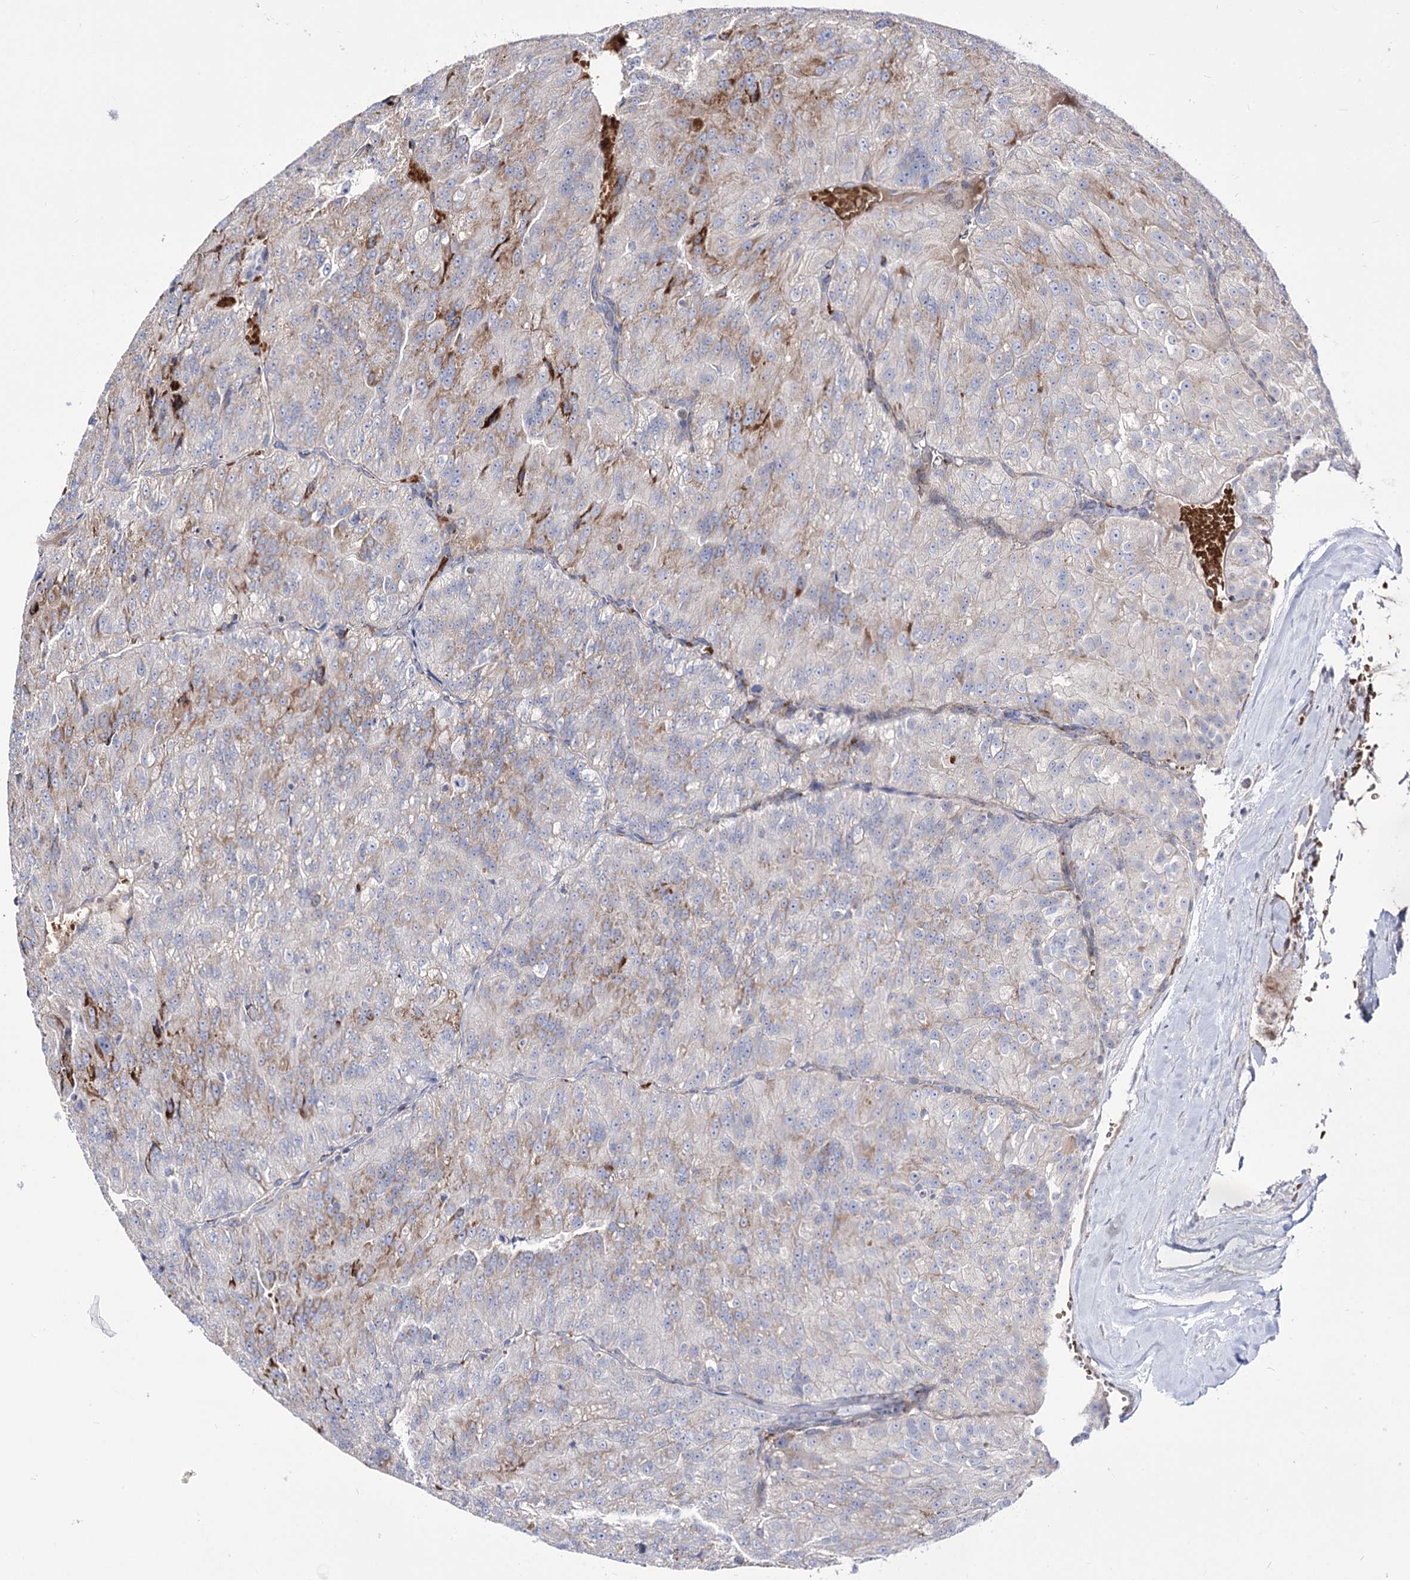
{"staining": {"intensity": "strong", "quantity": "<25%", "location": "cytoplasmic/membranous"}, "tissue": "renal cancer", "cell_type": "Tumor cells", "image_type": "cancer", "snomed": [{"axis": "morphology", "description": "Adenocarcinoma, NOS"}, {"axis": "topography", "description": "Kidney"}], "caption": "Protein staining of renal cancer tissue demonstrates strong cytoplasmic/membranous staining in approximately <25% of tumor cells. Nuclei are stained in blue.", "gene": "OSBPL5", "patient": {"sex": "female", "age": 63}}